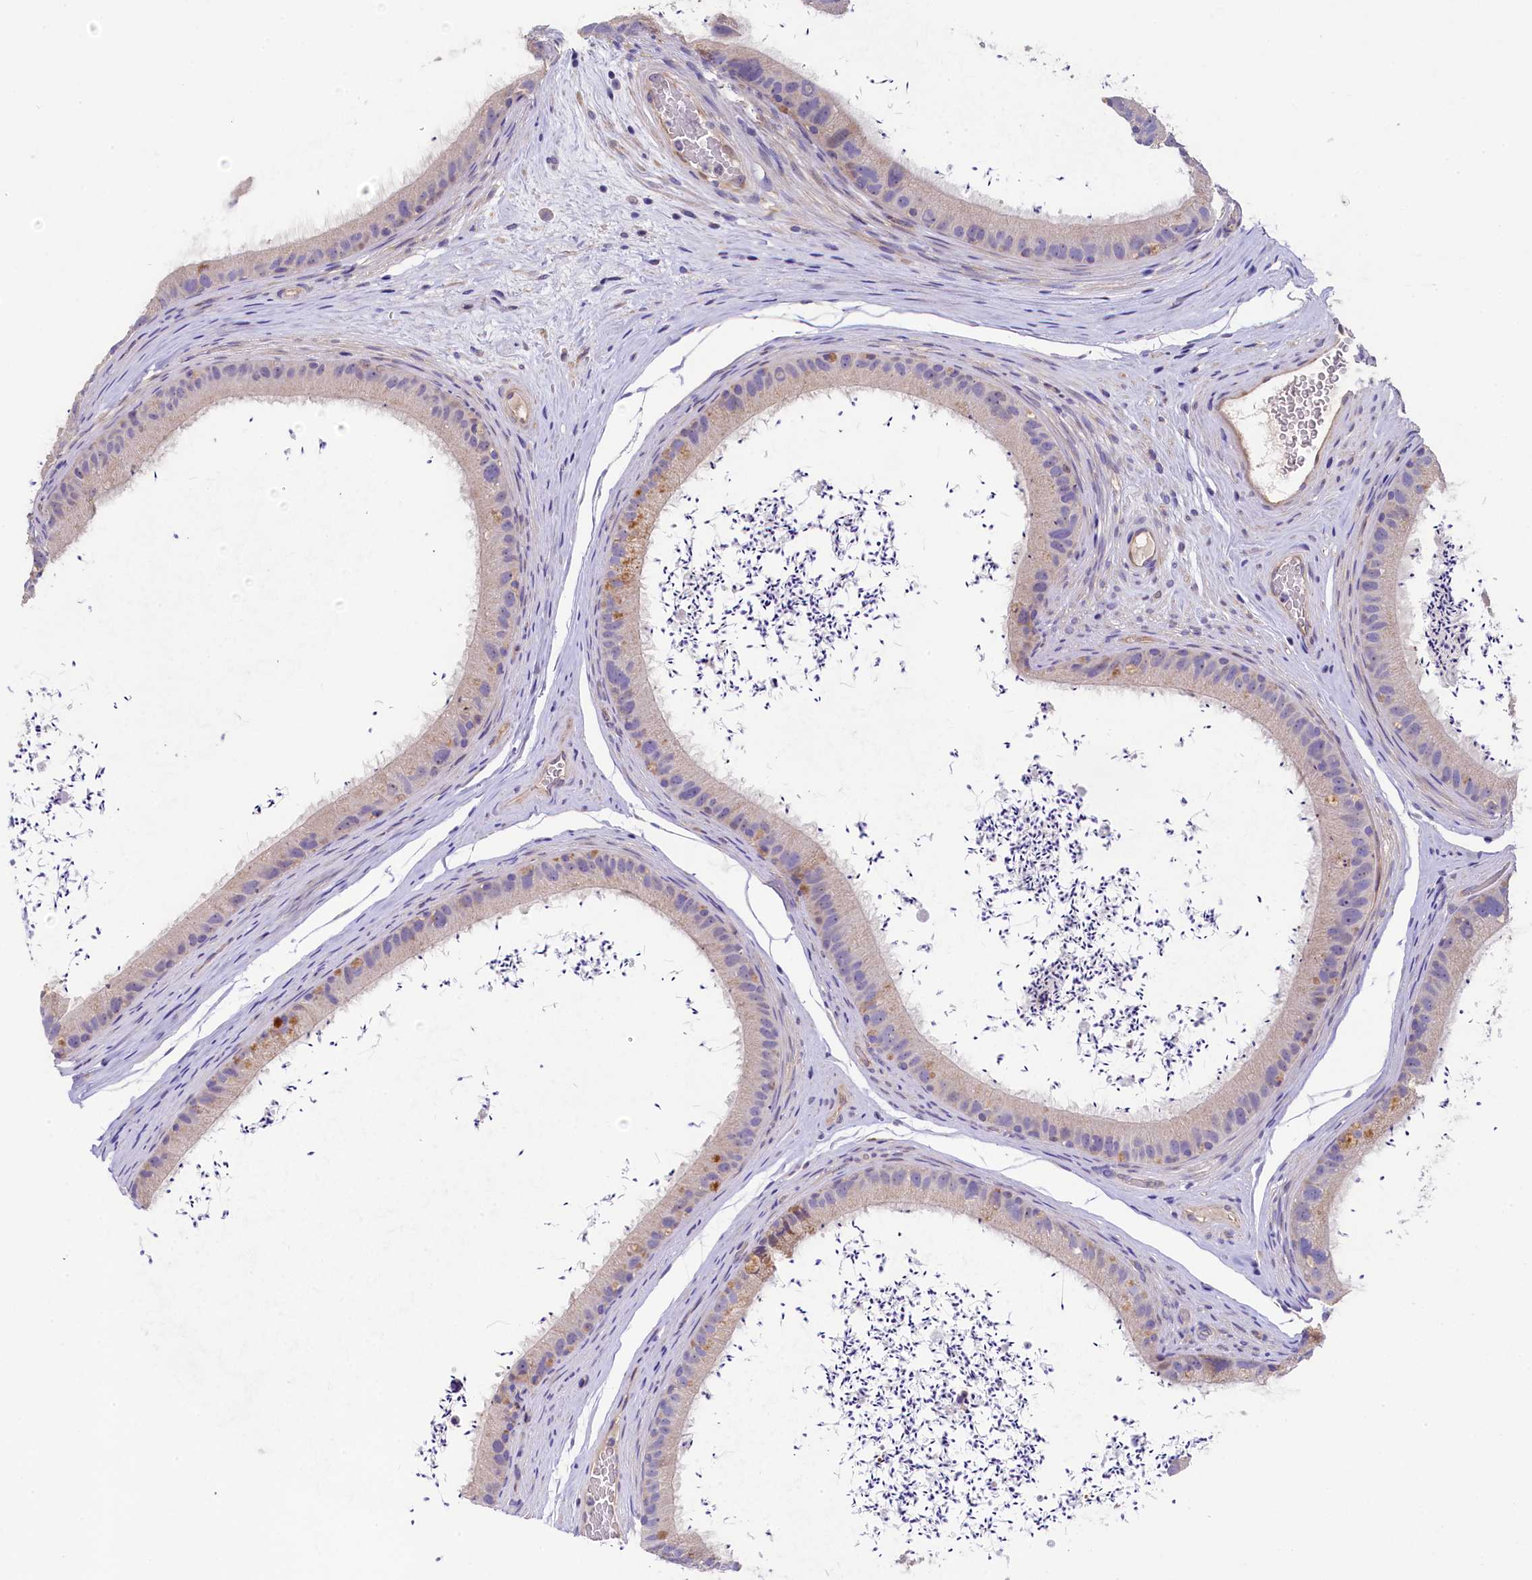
{"staining": {"intensity": "negative", "quantity": "none", "location": "none"}, "tissue": "epididymis", "cell_type": "Glandular cells", "image_type": "normal", "snomed": [{"axis": "morphology", "description": "Normal tissue, NOS"}, {"axis": "topography", "description": "Epididymis, spermatic cord, NOS"}], "caption": "Immunohistochemistry of normal epididymis reveals no staining in glandular cells.", "gene": "FXYD6", "patient": {"sex": "male", "age": 50}}